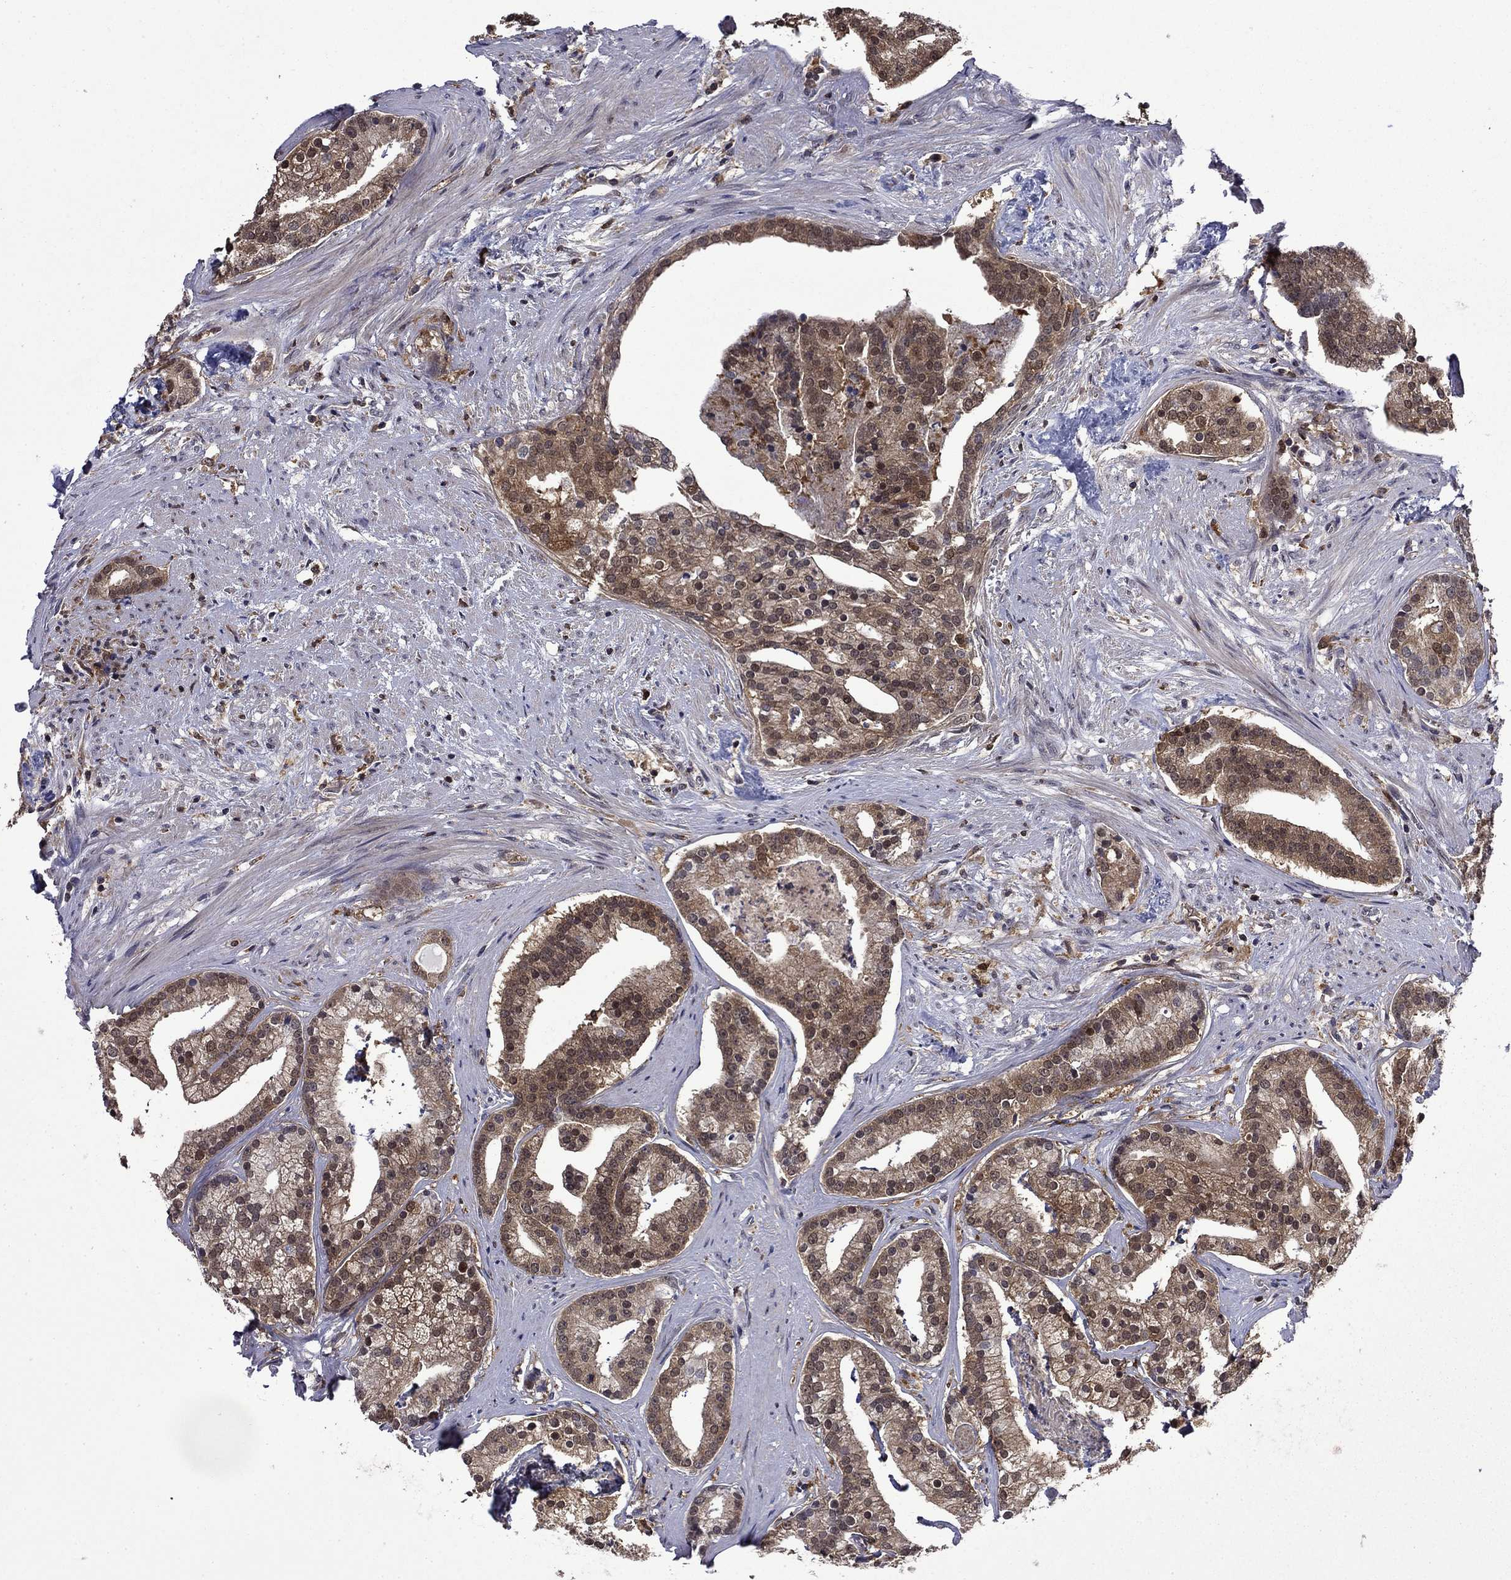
{"staining": {"intensity": "moderate", "quantity": "25%-75%", "location": "cytoplasmic/membranous"}, "tissue": "prostate cancer", "cell_type": "Tumor cells", "image_type": "cancer", "snomed": [{"axis": "morphology", "description": "Adenocarcinoma, NOS"}, {"axis": "topography", "description": "Prostate and seminal vesicle, NOS"}, {"axis": "topography", "description": "Prostate"}], "caption": "Moderate cytoplasmic/membranous protein staining is appreciated in about 25%-75% of tumor cells in prostate adenocarcinoma. Ihc stains the protein in brown and the nuclei are stained blue.", "gene": "TPMT", "patient": {"sex": "male", "age": 44}}